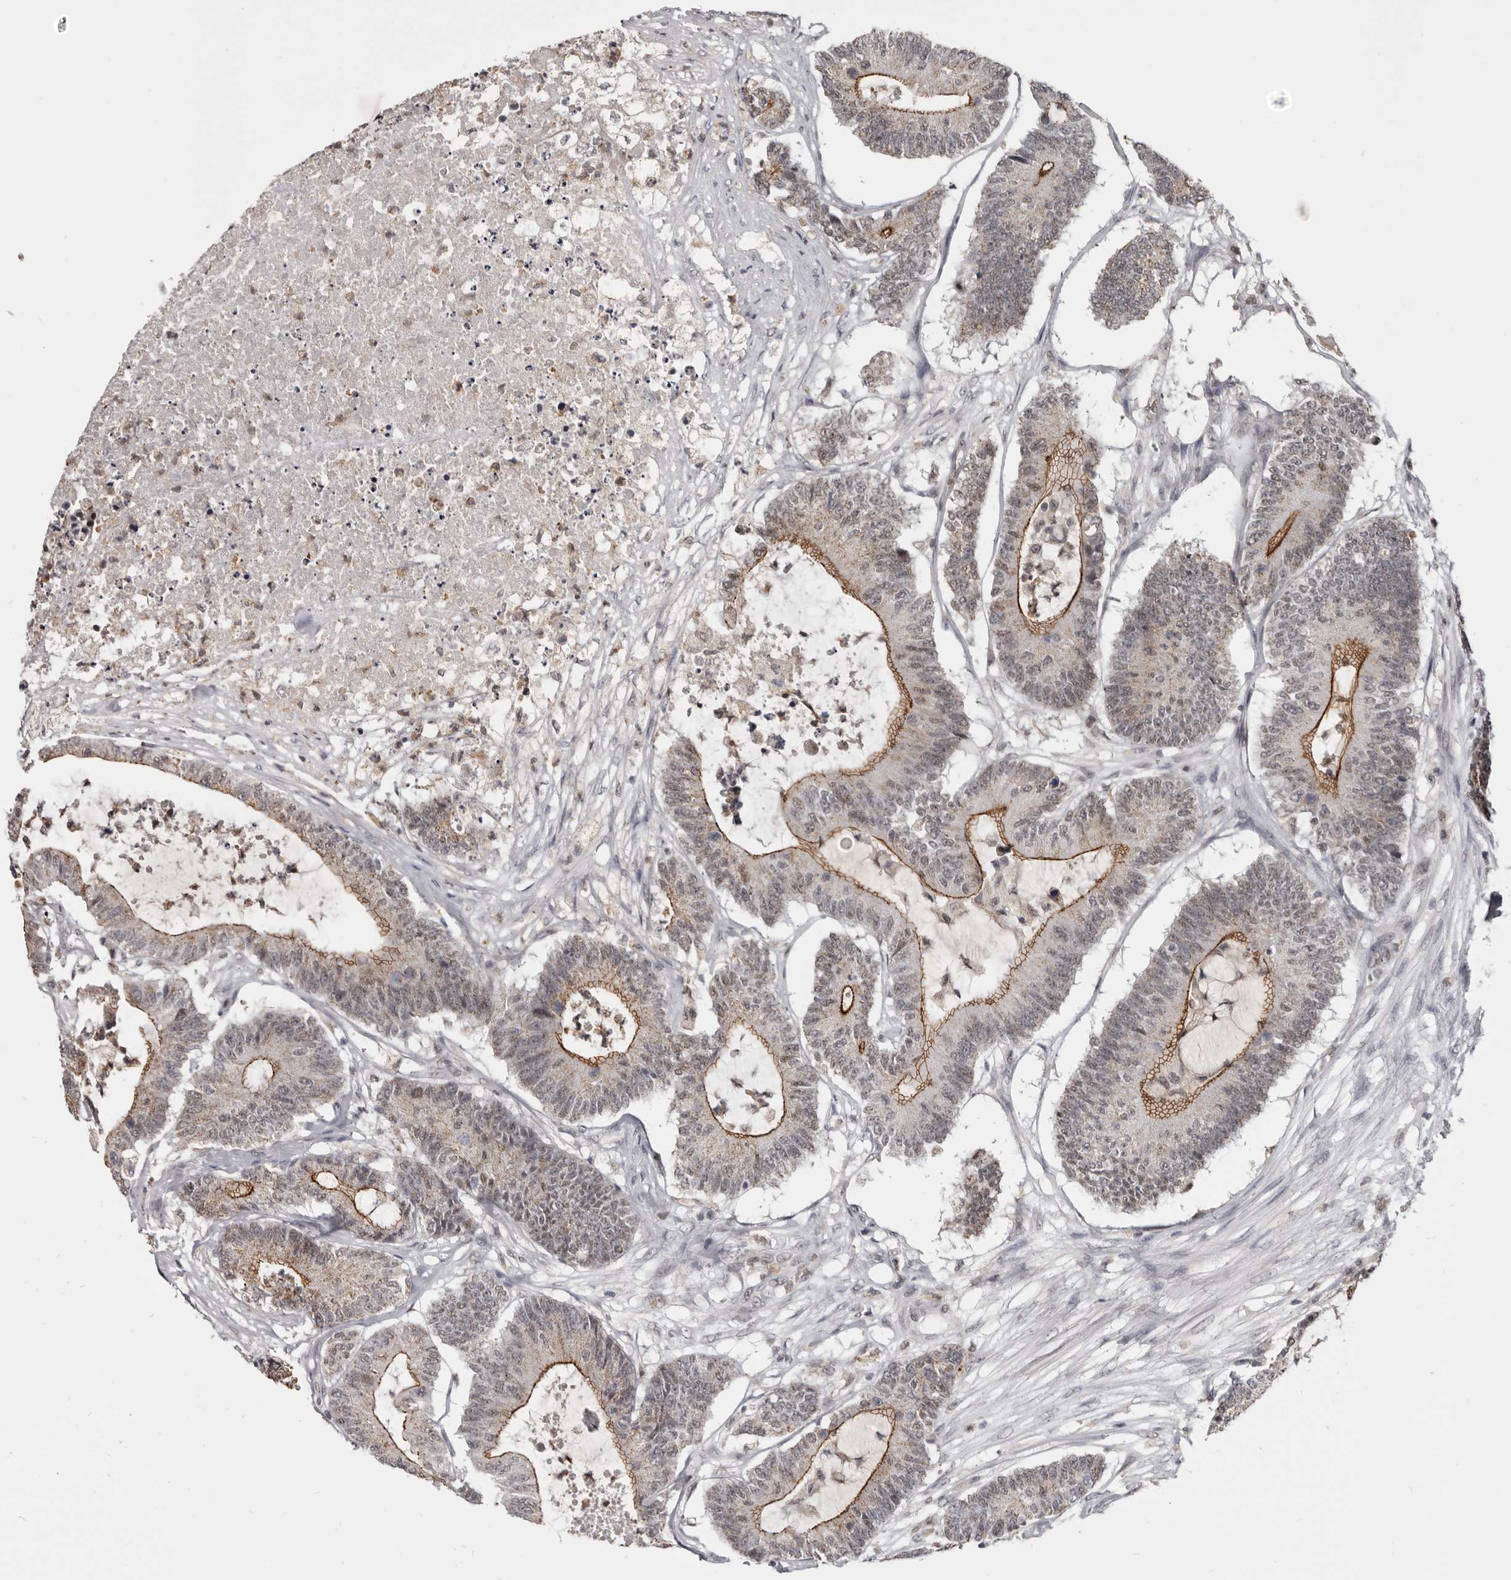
{"staining": {"intensity": "moderate", "quantity": "25%-75%", "location": "cytoplasmic/membranous"}, "tissue": "colorectal cancer", "cell_type": "Tumor cells", "image_type": "cancer", "snomed": [{"axis": "morphology", "description": "Adenocarcinoma, NOS"}, {"axis": "topography", "description": "Colon"}], "caption": "Immunohistochemical staining of adenocarcinoma (colorectal) demonstrates moderate cytoplasmic/membranous protein expression in about 25%-75% of tumor cells. (DAB IHC, brown staining for protein, blue staining for nuclei).", "gene": "CGN", "patient": {"sex": "female", "age": 84}}